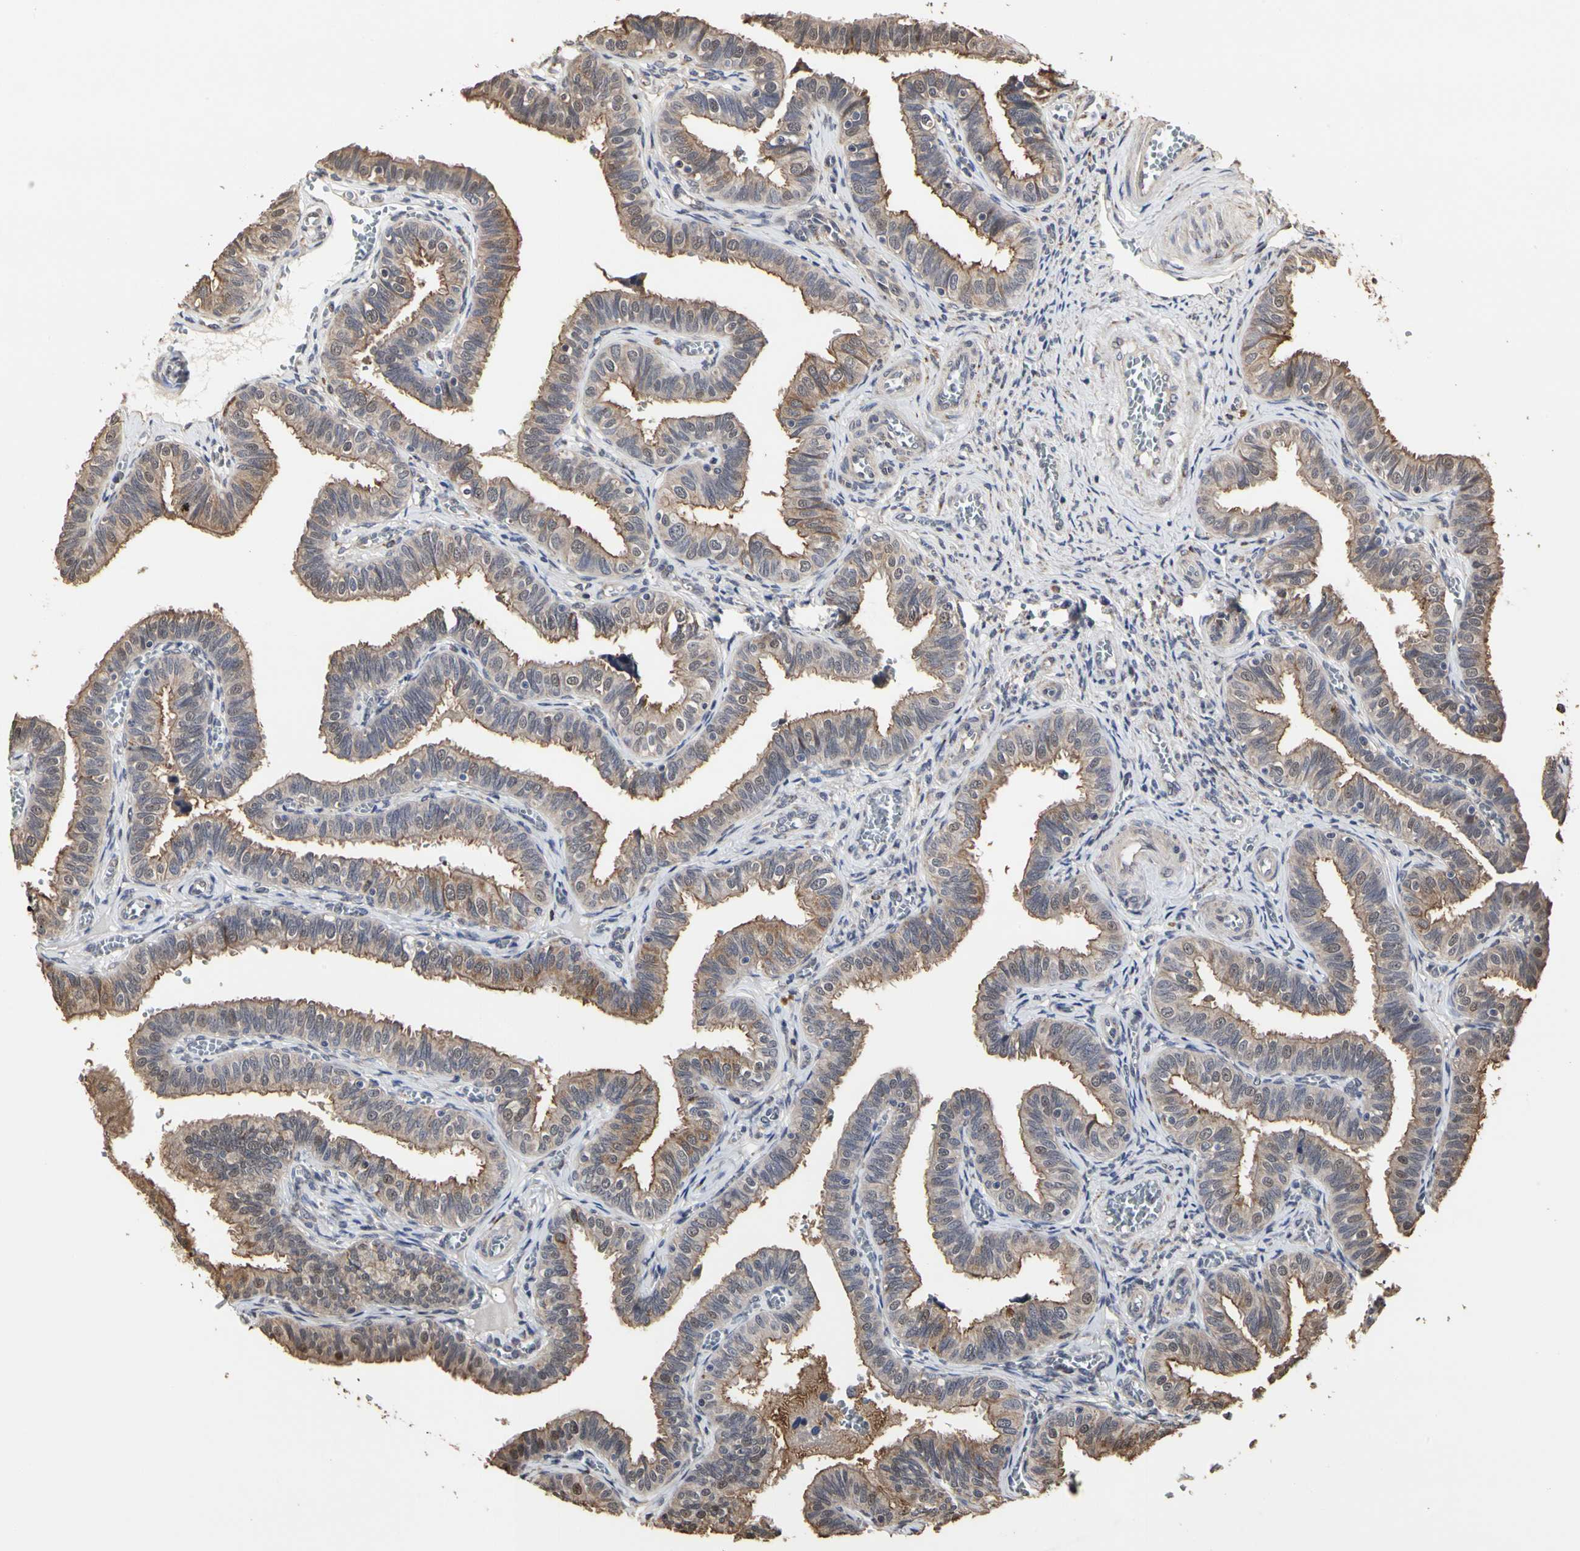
{"staining": {"intensity": "moderate", "quantity": ">75%", "location": "cytoplasmic/membranous"}, "tissue": "fallopian tube", "cell_type": "Glandular cells", "image_type": "normal", "snomed": [{"axis": "morphology", "description": "Normal tissue, NOS"}, {"axis": "topography", "description": "Fallopian tube"}], "caption": "Benign fallopian tube was stained to show a protein in brown. There is medium levels of moderate cytoplasmic/membranous staining in about >75% of glandular cells. The staining is performed using DAB (3,3'-diaminobenzidine) brown chromogen to label protein expression. The nuclei are counter-stained blue using hematoxylin.", "gene": "TAOK1", "patient": {"sex": "female", "age": 46}}